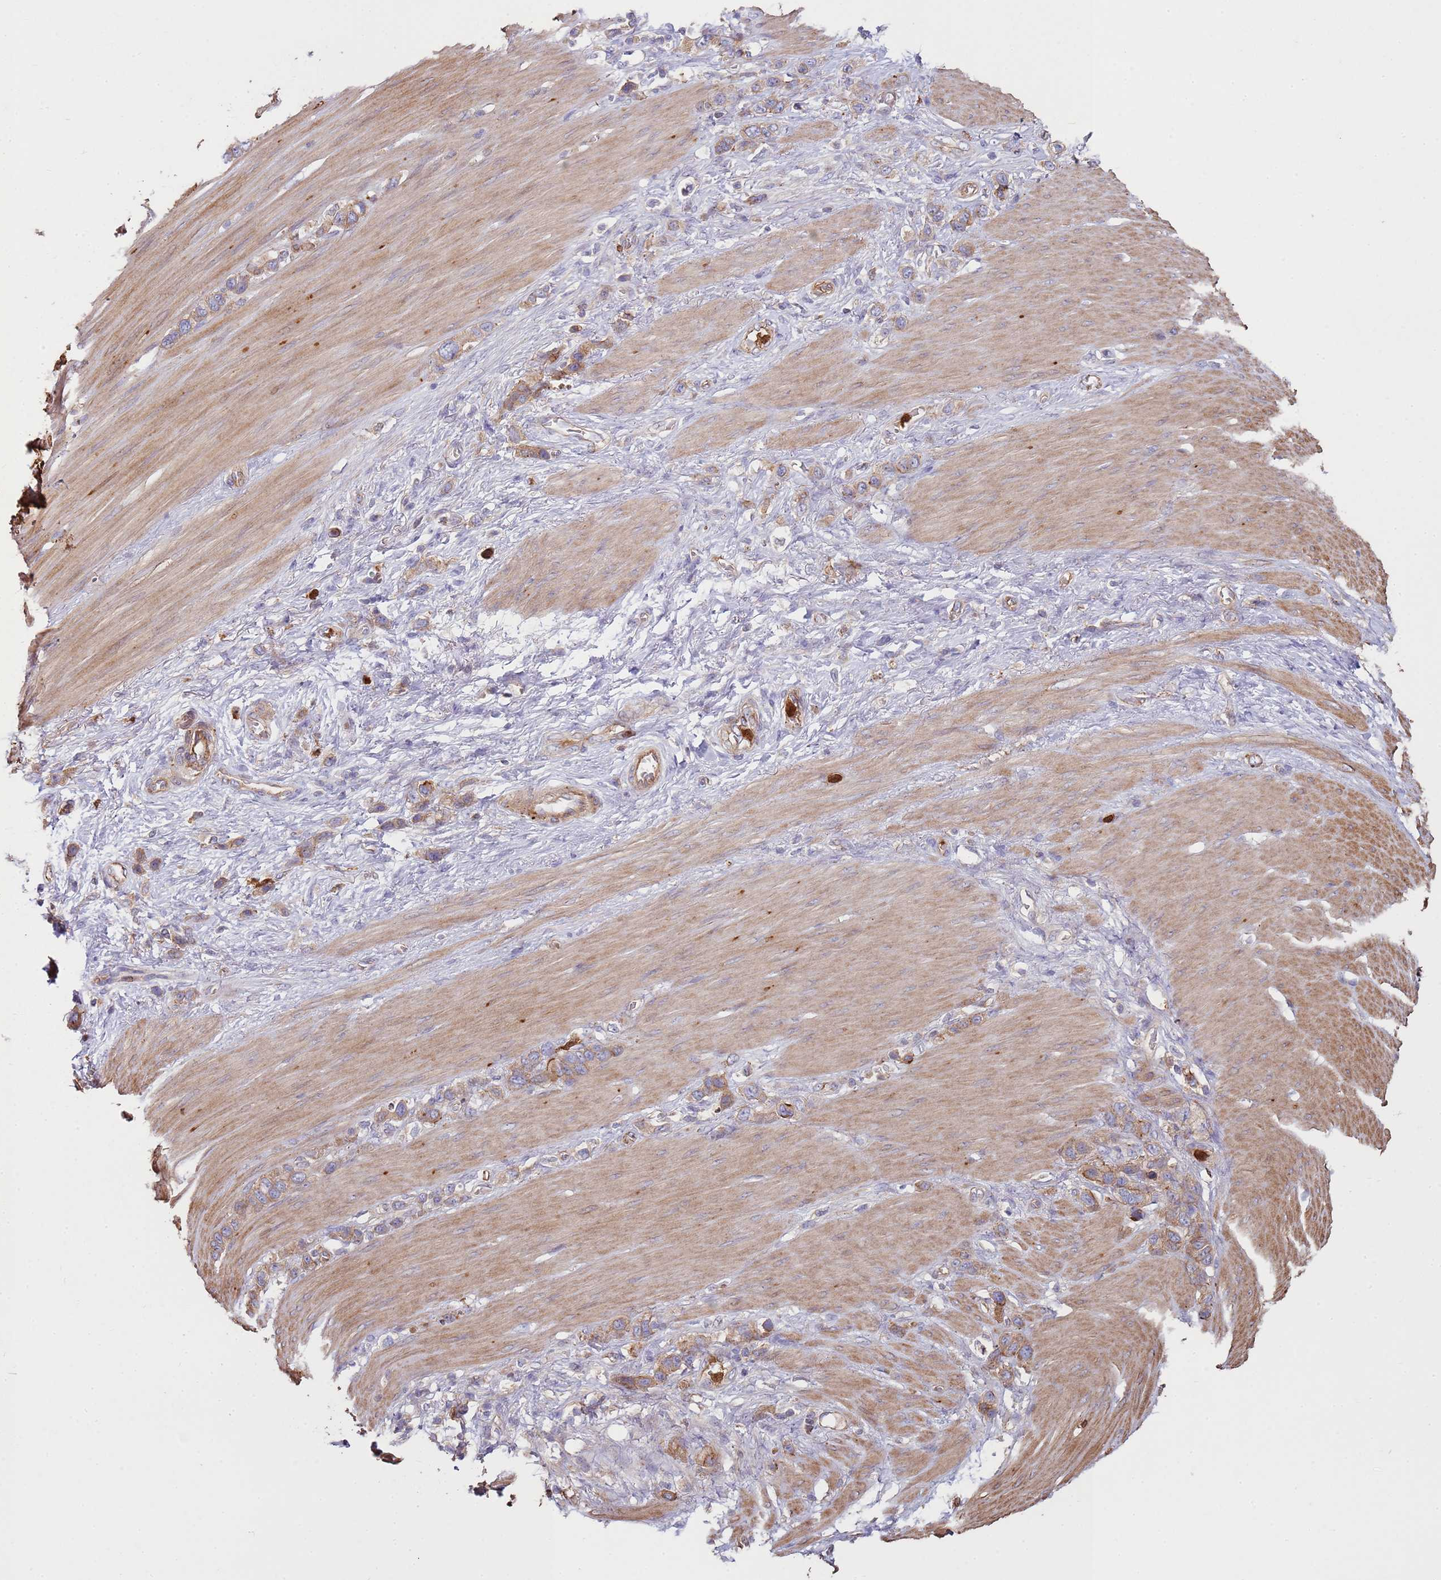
{"staining": {"intensity": "moderate", "quantity": "25%-75%", "location": "cytoplasmic/membranous"}, "tissue": "stomach cancer", "cell_type": "Tumor cells", "image_type": "cancer", "snomed": [{"axis": "morphology", "description": "Adenocarcinoma, NOS"}, {"axis": "morphology", "description": "Adenocarcinoma, High grade"}, {"axis": "topography", "description": "Stomach, upper"}, {"axis": "topography", "description": "Stomach, lower"}], "caption": "Immunohistochemistry (IHC) staining of adenocarcinoma (high-grade) (stomach), which displays medium levels of moderate cytoplasmic/membranous staining in approximately 25%-75% of tumor cells indicating moderate cytoplasmic/membranous protein staining. The staining was performed using DAB (3,3'-diaminobenzidine) (brown) for protein detection and nuclei were counterstained in hematoxylin (blue).", "gene": "NDUFAF4", "patient": {"sex": "female", "age": 65}}